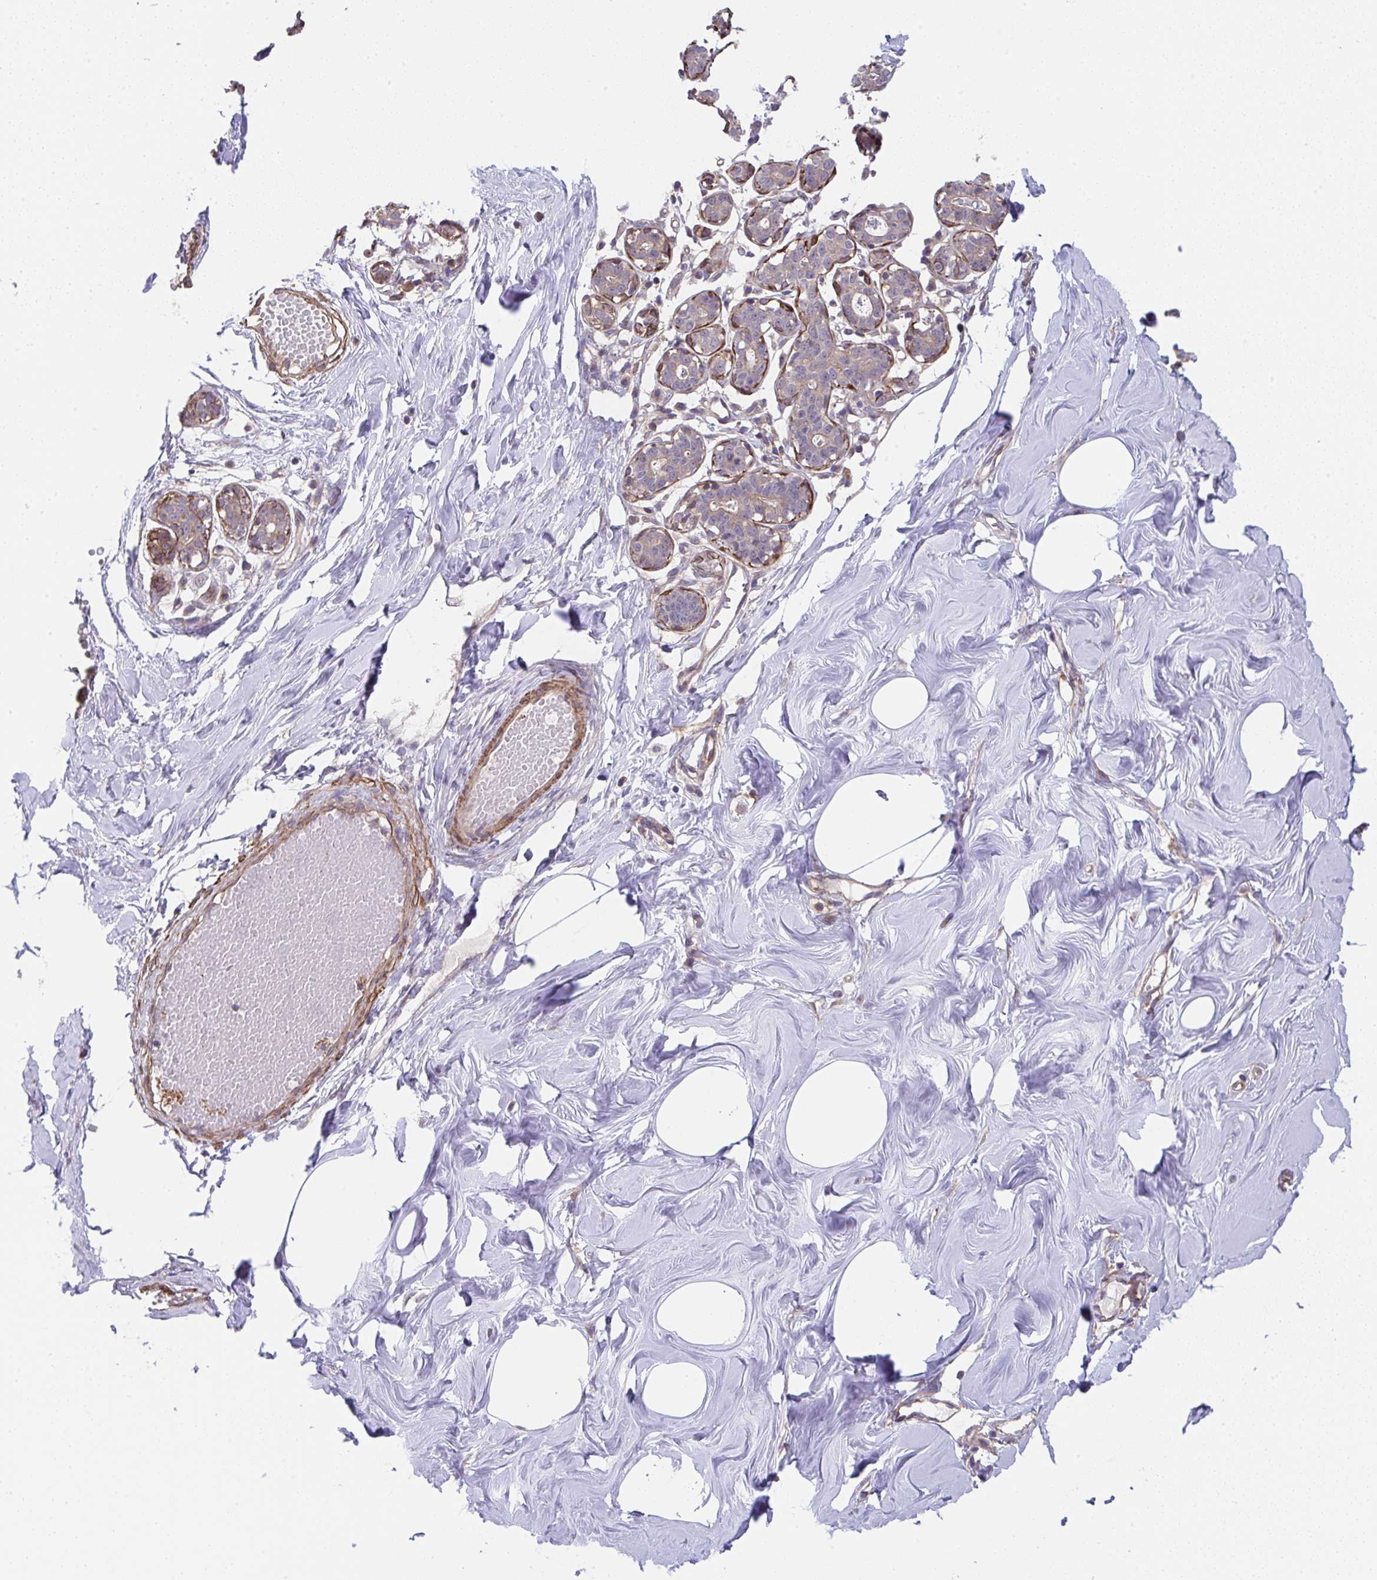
{"staining": {"intensity": "negative", "quantity": "none", "location": "none"}, "tissue": "breast", "cell_type": "Adipocytes", "image_type": "normal", "snomed": [{"axis": "morphology", "description": "Normal tissue, NOS"}, {"axis": "topography", "description": "Breast"}], "caption": "Photomicrograph shows no significant protein expression in adipocytes of unremarkable breast.", "gene": "ZNF696", "patient": {"sex": "female", "age": 27}}